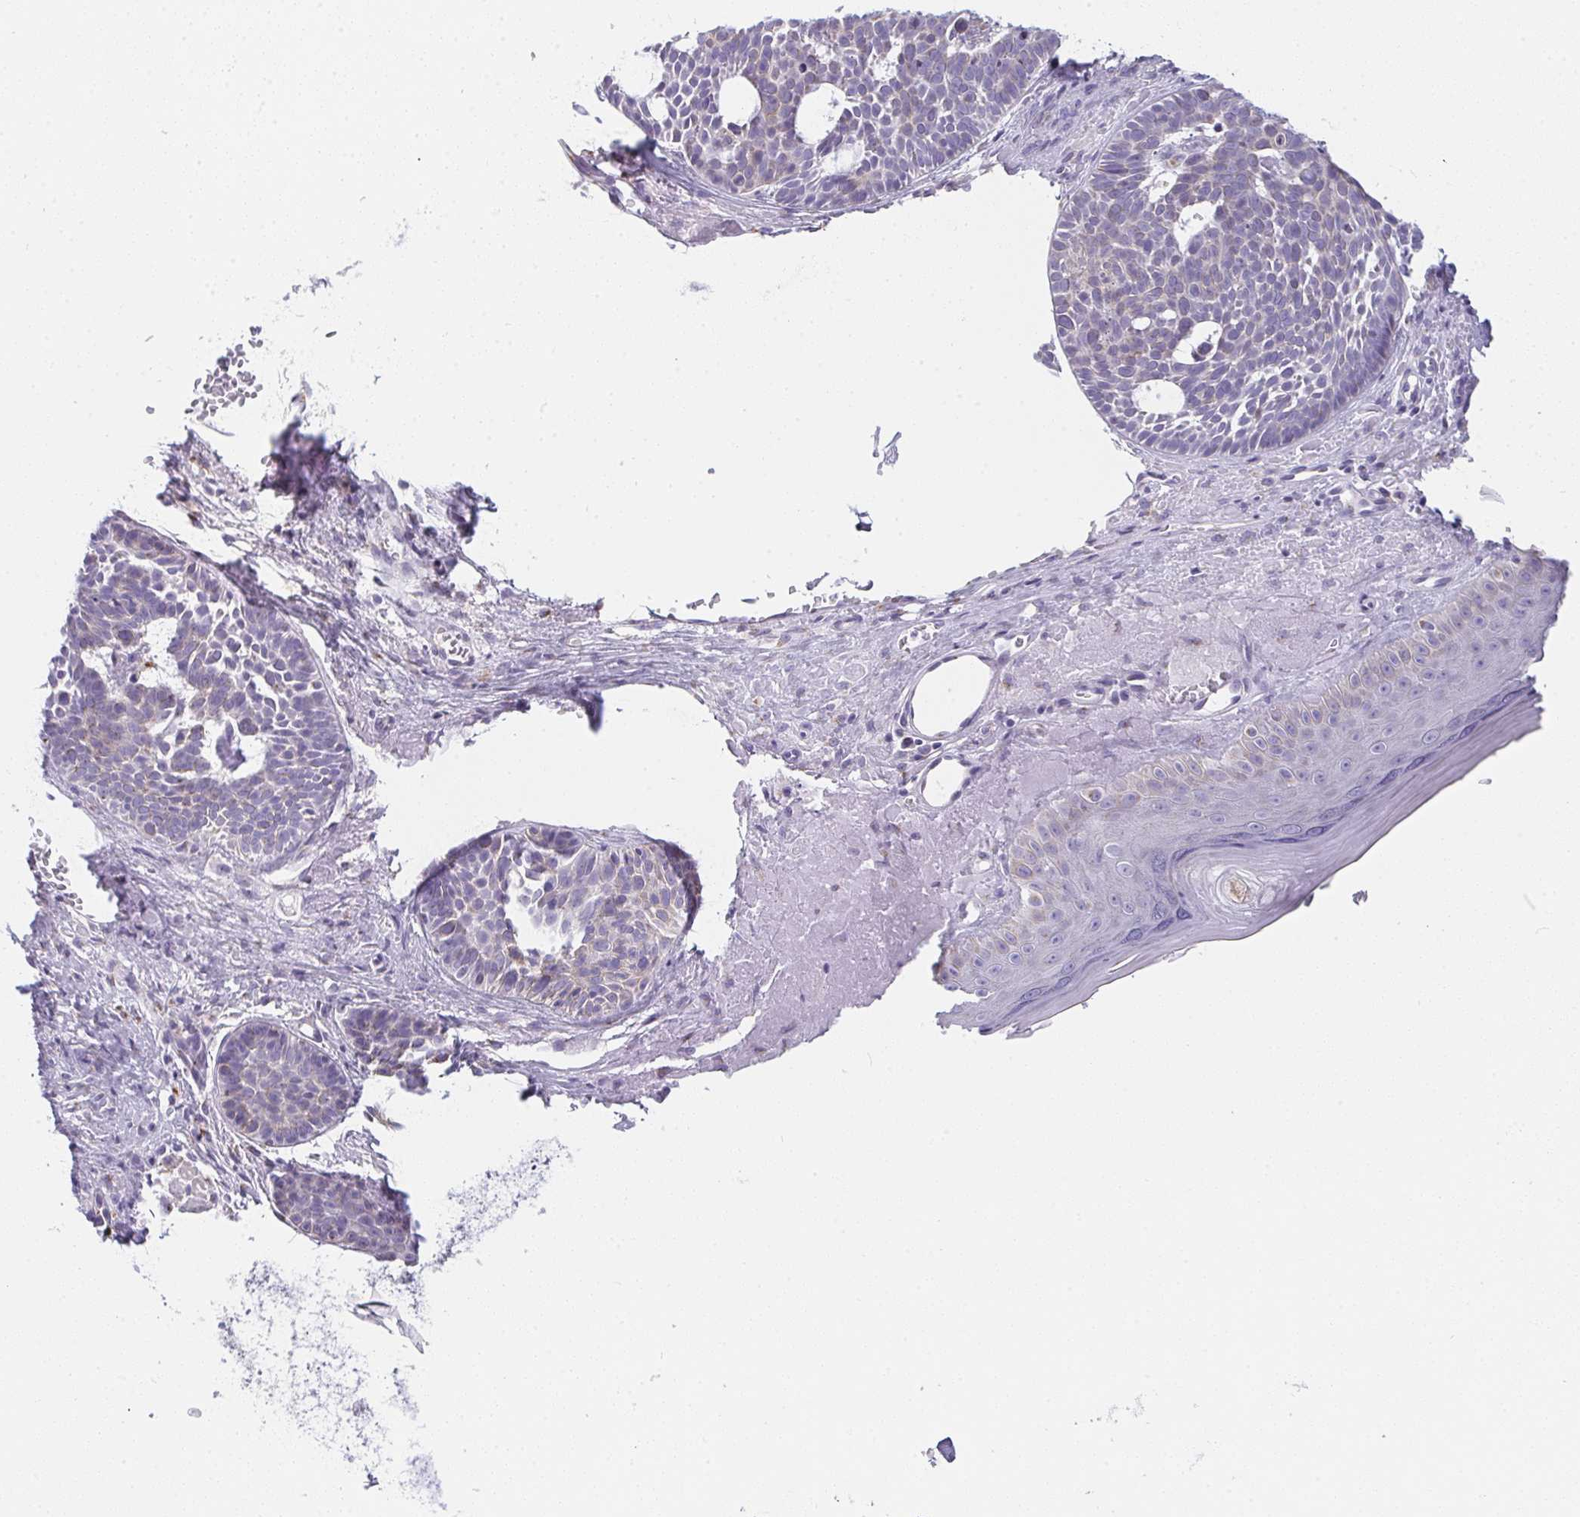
{"staining": {"intensity": "negative", "quantity": "none", "location": "none"}, "tissue": "skin cancer", "cell_type": "Tumor cells", "image_type": "cancer", "snomed": [{"axis": "morphology", "description": "Basal cell carcinoma"}, {"axis": "topography", "description": "Skin"}], "caption": "There is no significant positivity in tumor cells of skin cancer. The staining was performed using DAB to visualize the protein expression in brown, while the nuclei were stained in blue with hematoxylin (Magnification: 20x).", "gene": "MAP1A", "patient": {"sex": "male", "age": 81}}